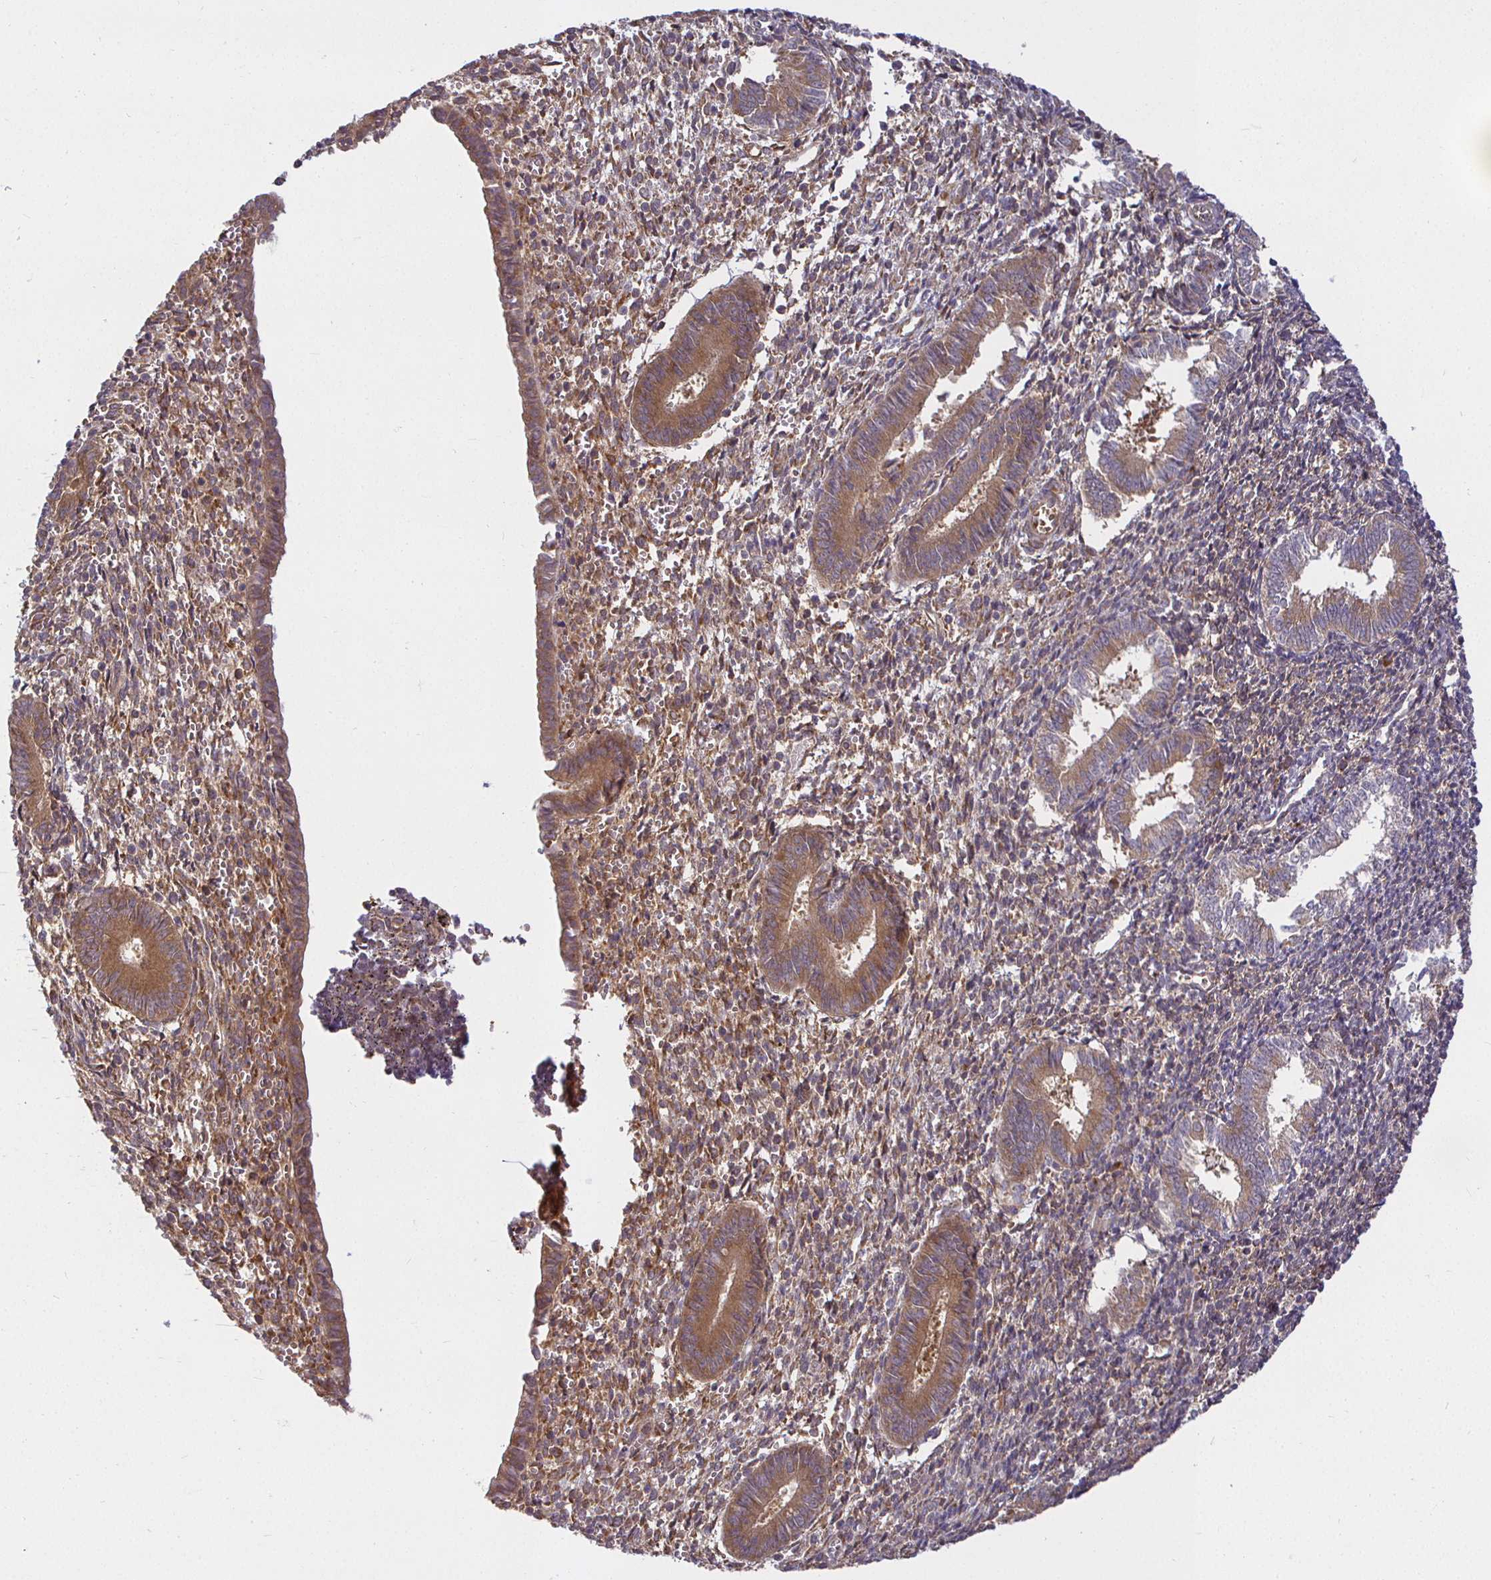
{"staining": {"intensity": "weak", "quantity": "25%-75%", "location": "cytoplasmic/membranous"}, "tissue": "endometrium", "cell_type": "Cells in endometrial stroma", "image_type": "normal", "snomed": [{"axis": "morphology", "description": "Normal tissue, NOS"}, {"axis": "topography", "description": "Endometrium"}], "caption": "Approximately 25%-75% of cells in endometrial stroma in normal endometrium exhibit weak cytoplasmic/membranous protein positivity as visualized by brown immunohistochemical staining.", "gene": "IRAK1", "patient": {"sex": "female", "age": 25}}